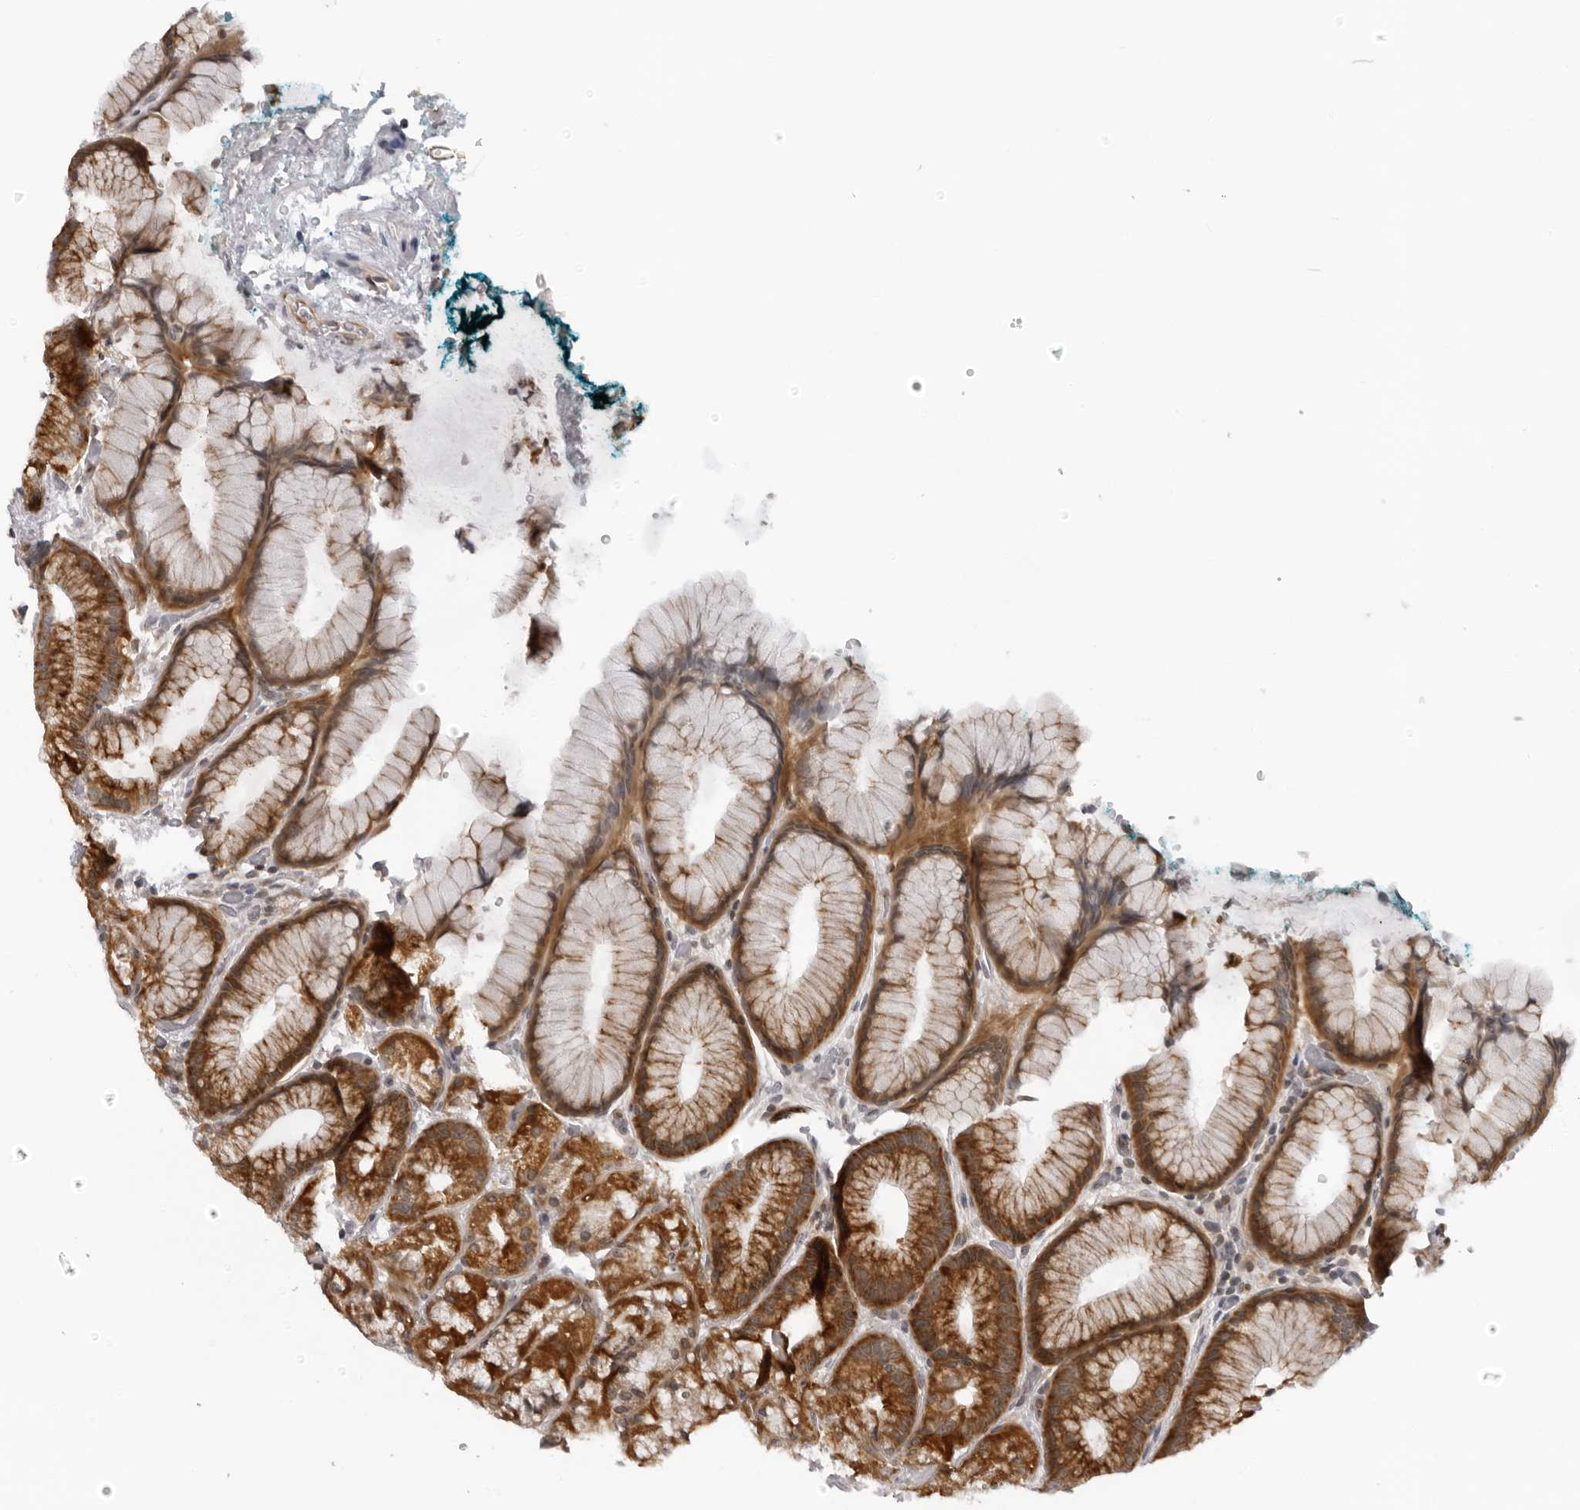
{"staining": {"intensity": "strong", "quantity": "25%-75%", "location": "cytoplasmic/membranous"}, "tissue": "stomach", "cell_type": "Glandular cells", "image_type": "normal", "snomed": [{"axis": "morphology", "description": "Normal tissue, NOS"}, {"axis": "topography", "description": "Stomach, upper"}, {"axis": "topography", "description": "Stomach"}], "caption": "Human stomach stained with a protein marker shows strong staining in glandular cells.", "gene": "MRPS15", "patient": {"sex": "male", "age": 48}}